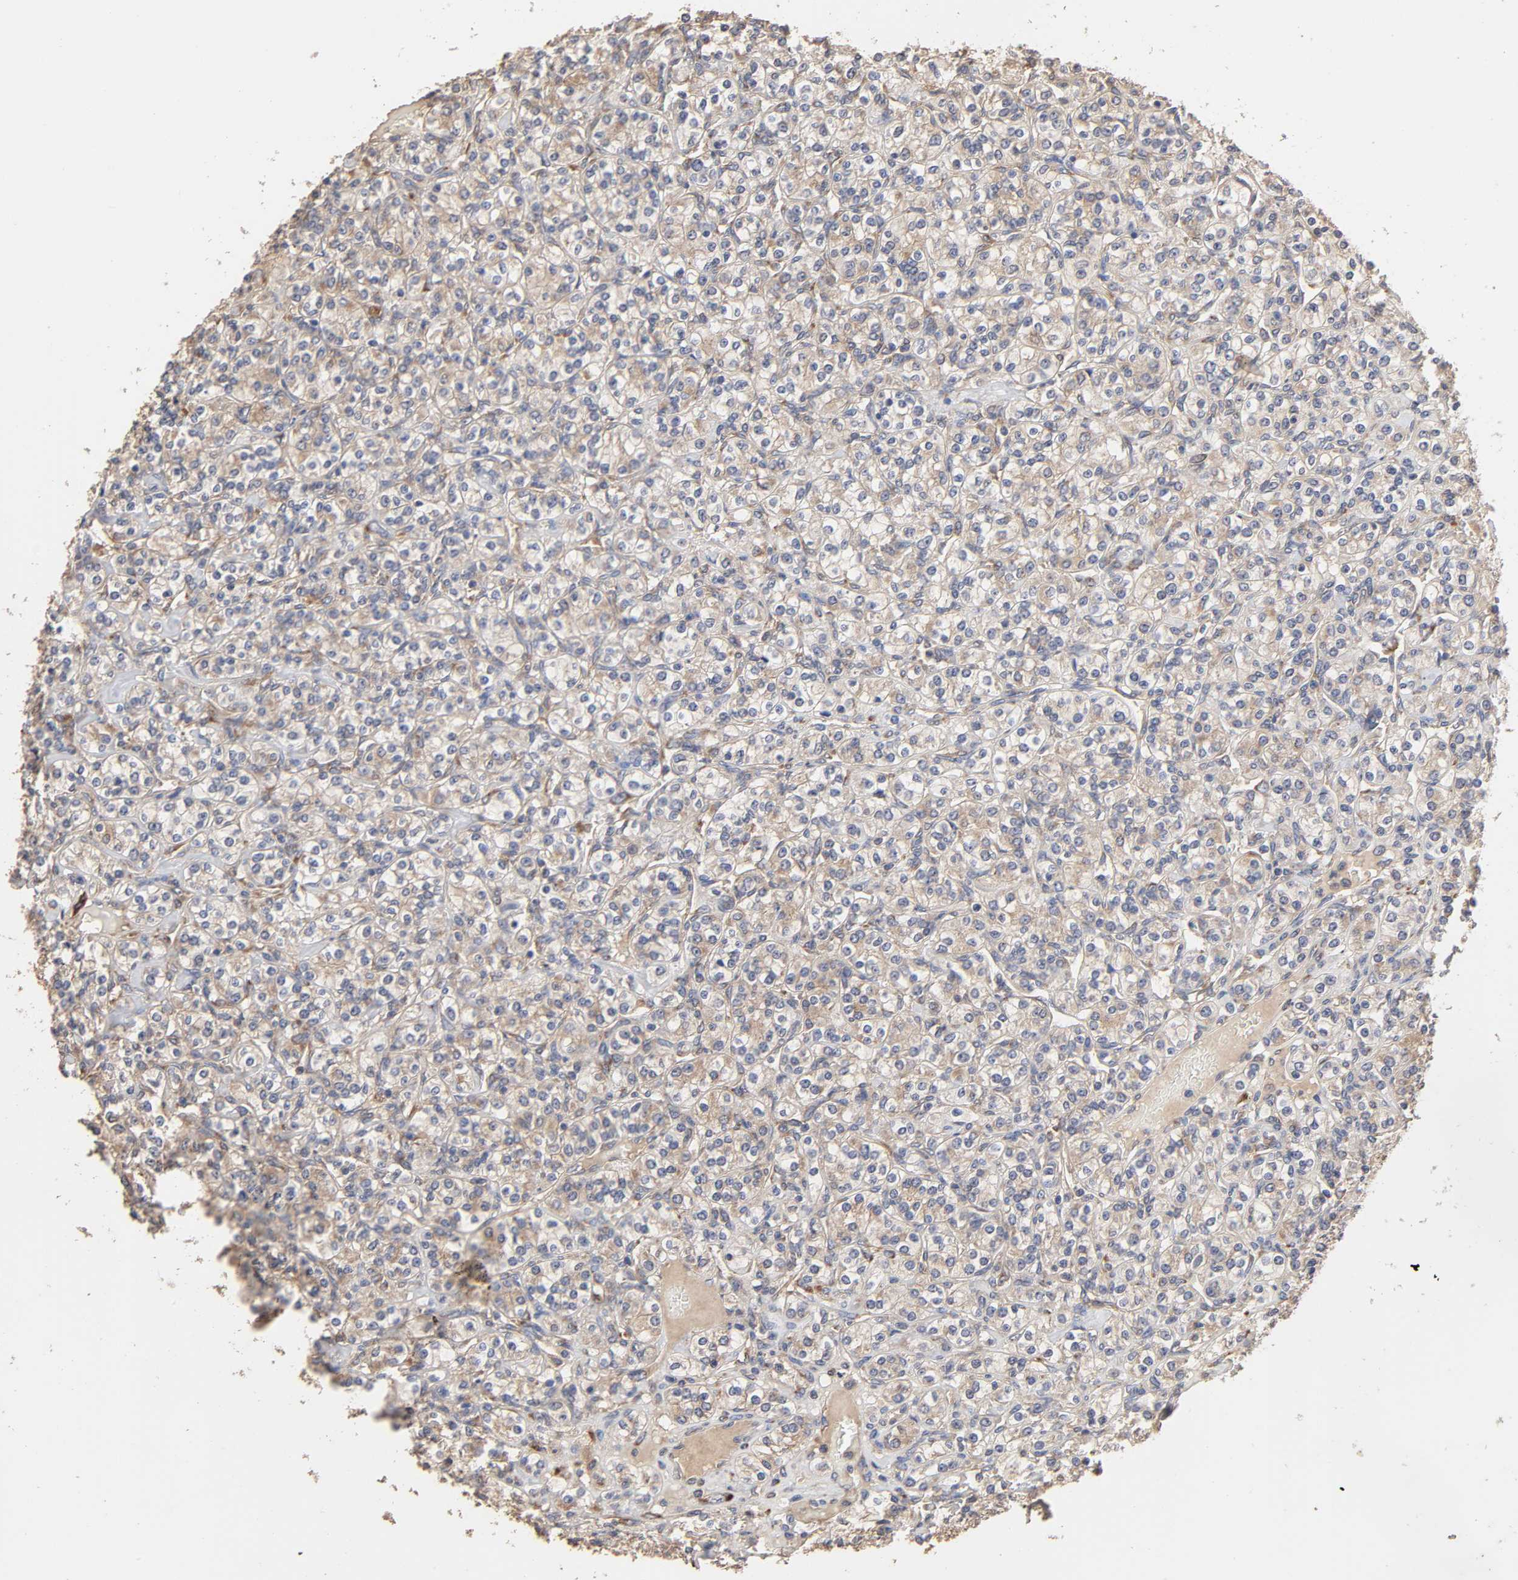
{"staining": {"intensity": "weak", "quantity": "25%-75%", "location": "cytoplasmic/membranous"}, "tissue": "renal cancer", "cell_type": "Tumor cells", "image_type": "cancer", "snomed": [{"axis": "morphology", "description": "Adenocarcinoma, NOS"}, {"axis": "topography", "description": "Kidney"}], "caption": "Immunohistochemical staining of human adenocarcinoma (renal) exhibits low levels of weak cytoplasmic/membranous expression in approximately 25%-75% of tumor cells.", "gene": "EIF4G2", "patient": {"sex": "male", "age": 77}}